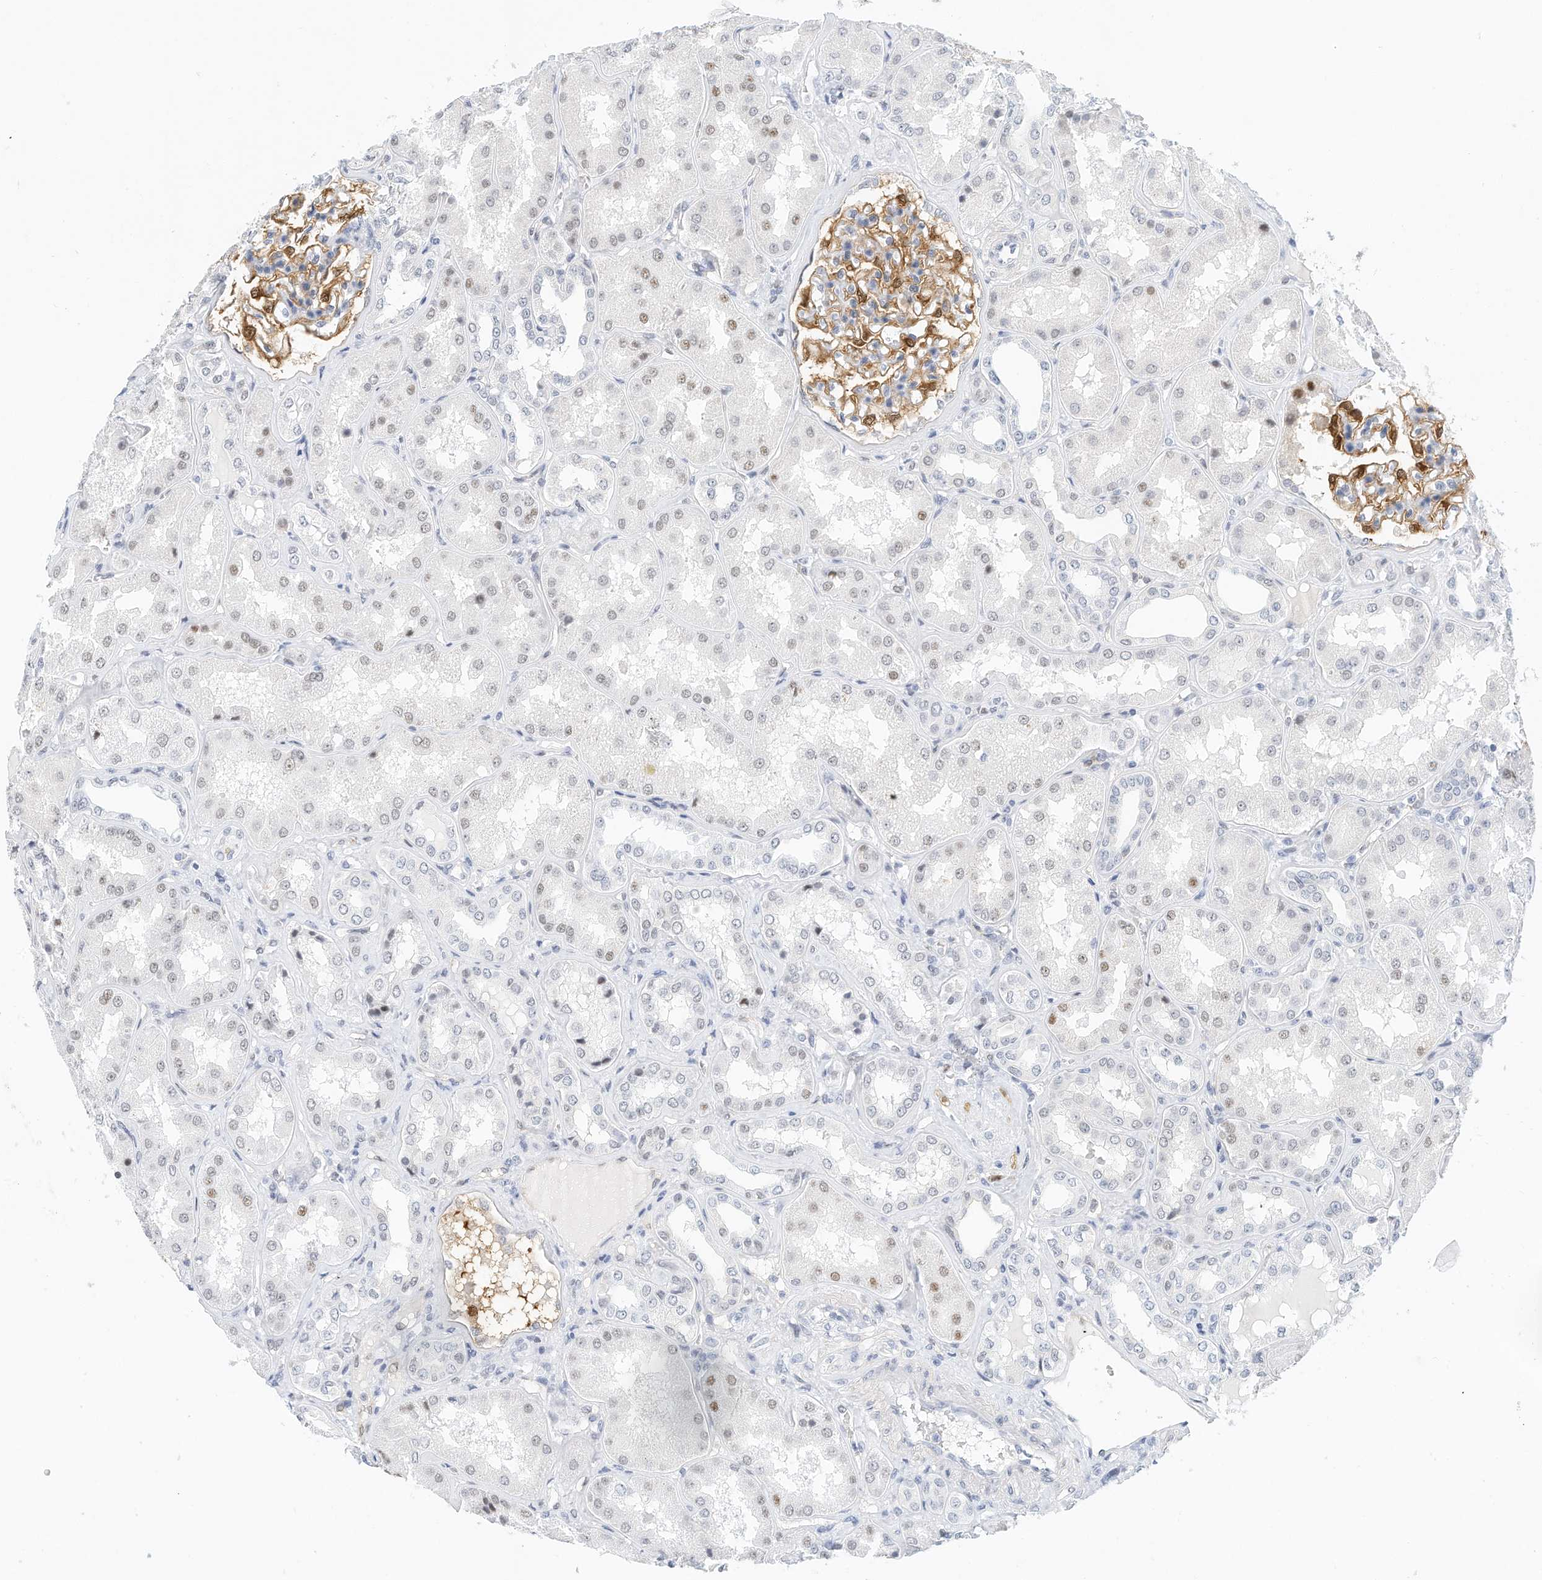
{"staining": {"intensity": "moderate", "quantity": "25%-75%", "location": "cytoplasmic/membranous,nuclear"}, "tissue": "kidney", "cell_type": "Cells in glomeruli", "image_type": "normal", "snomed": [{"axis": "morphology", "description": "Normal tissue, NOS"}, {"axis": "topography", "description": "Kidney"}], "caption": "The immunohistochemical stain shows moderate cytoplasmic/membranous,nuclear staining in cells in glomeruli of benign kidney.", "gene": "ARHGAP28", "patient": {"sex": "female", "age": 56}}